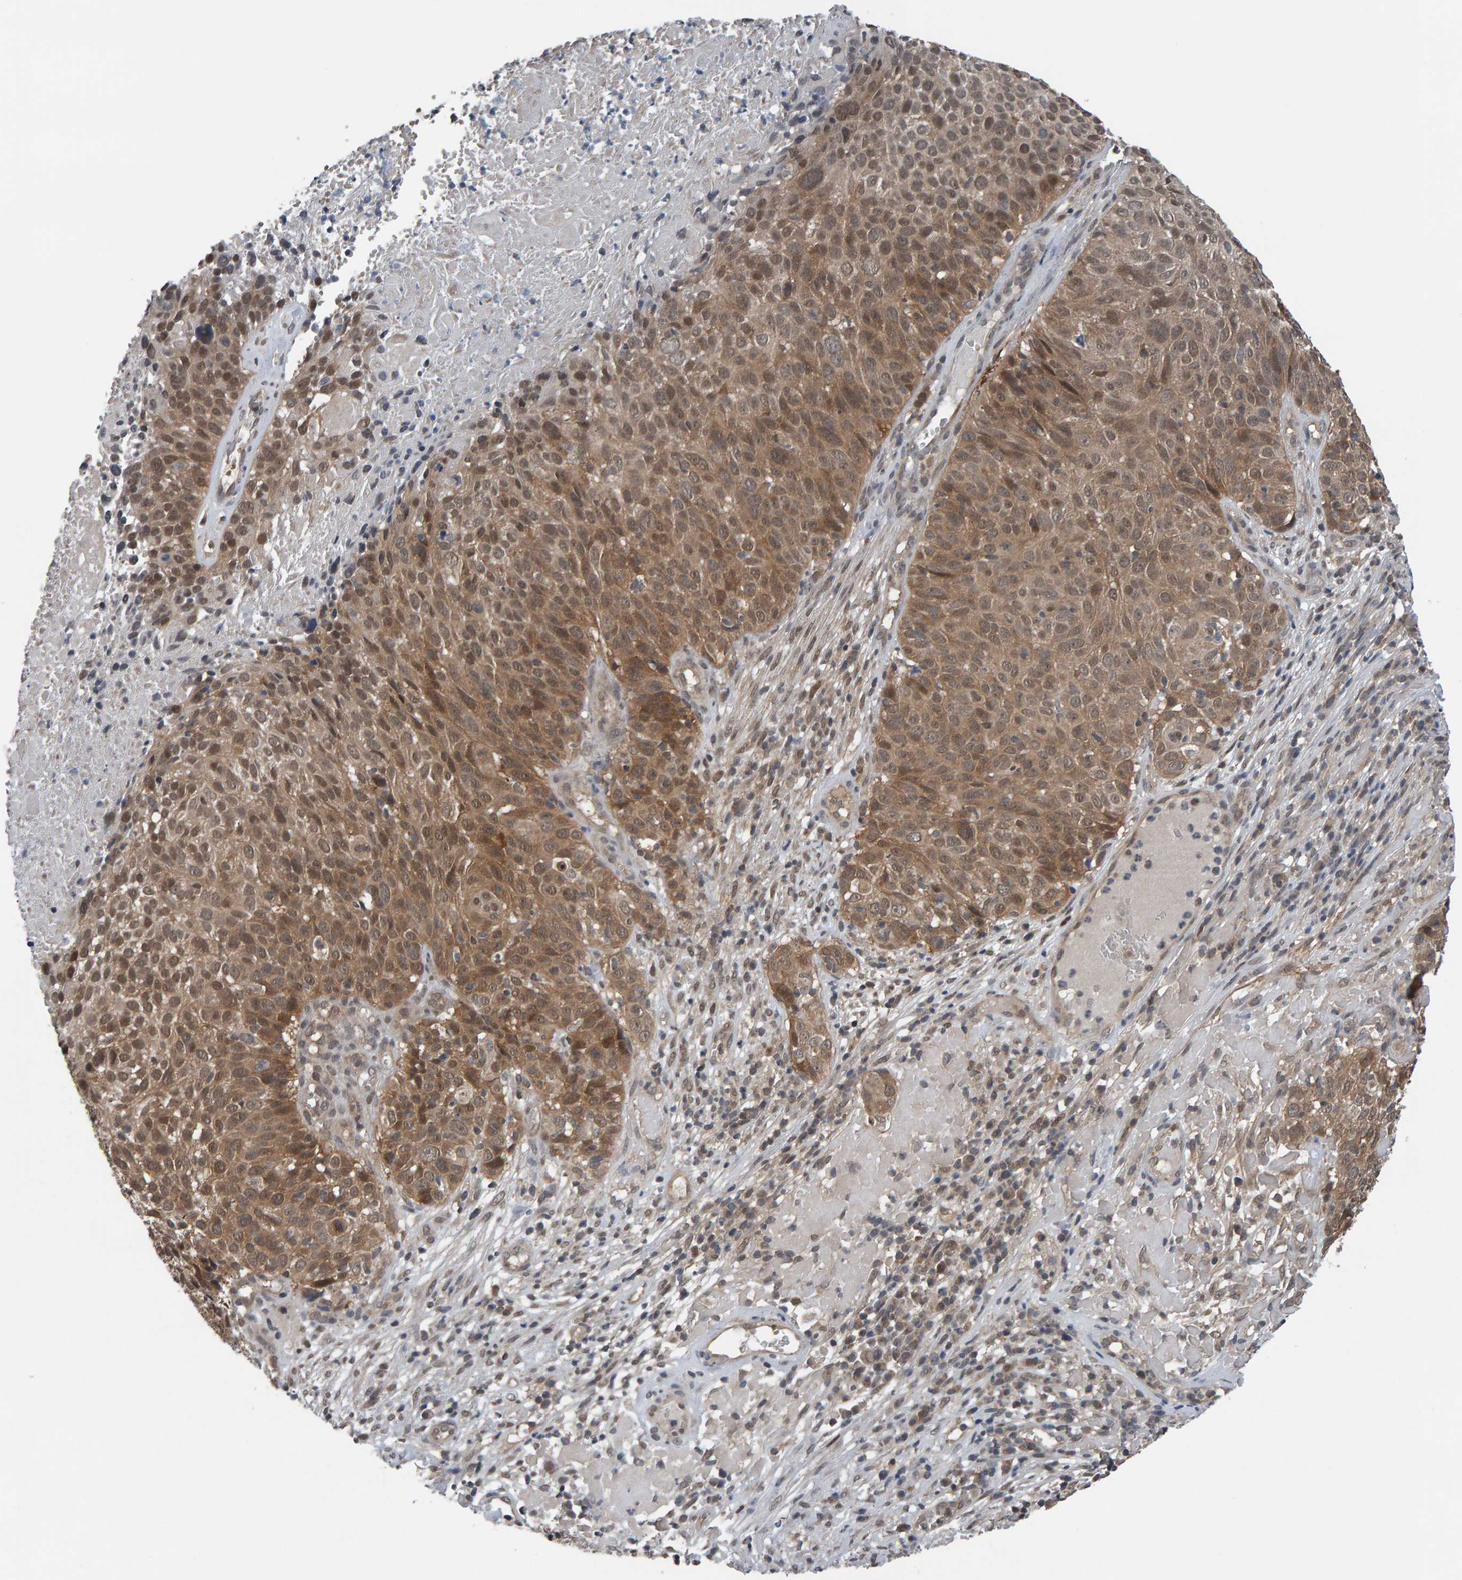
{"staining": {"intensity": "moderate", "quantity": "25%-75%", "location": "cytoplasmic/membranous,nuclear"}, "tissue": "cervical cancer", "cell_type": "Tumor cells", "image_type": "cancer", "snomed": [{"axis": "morphology", "description": "Squamous cell carcinoma, NOS"}, {"axis": "topography", "description": "Cervix"}], "caption": "The immunohistochemical stain highlights moderate cytoplasmic/membranous and nuclear expression in tumor cells of squamous cell carcinoma (cervical) tissue.", "gene": "COASY", "patient": {"sex": "female", "age": 74}}